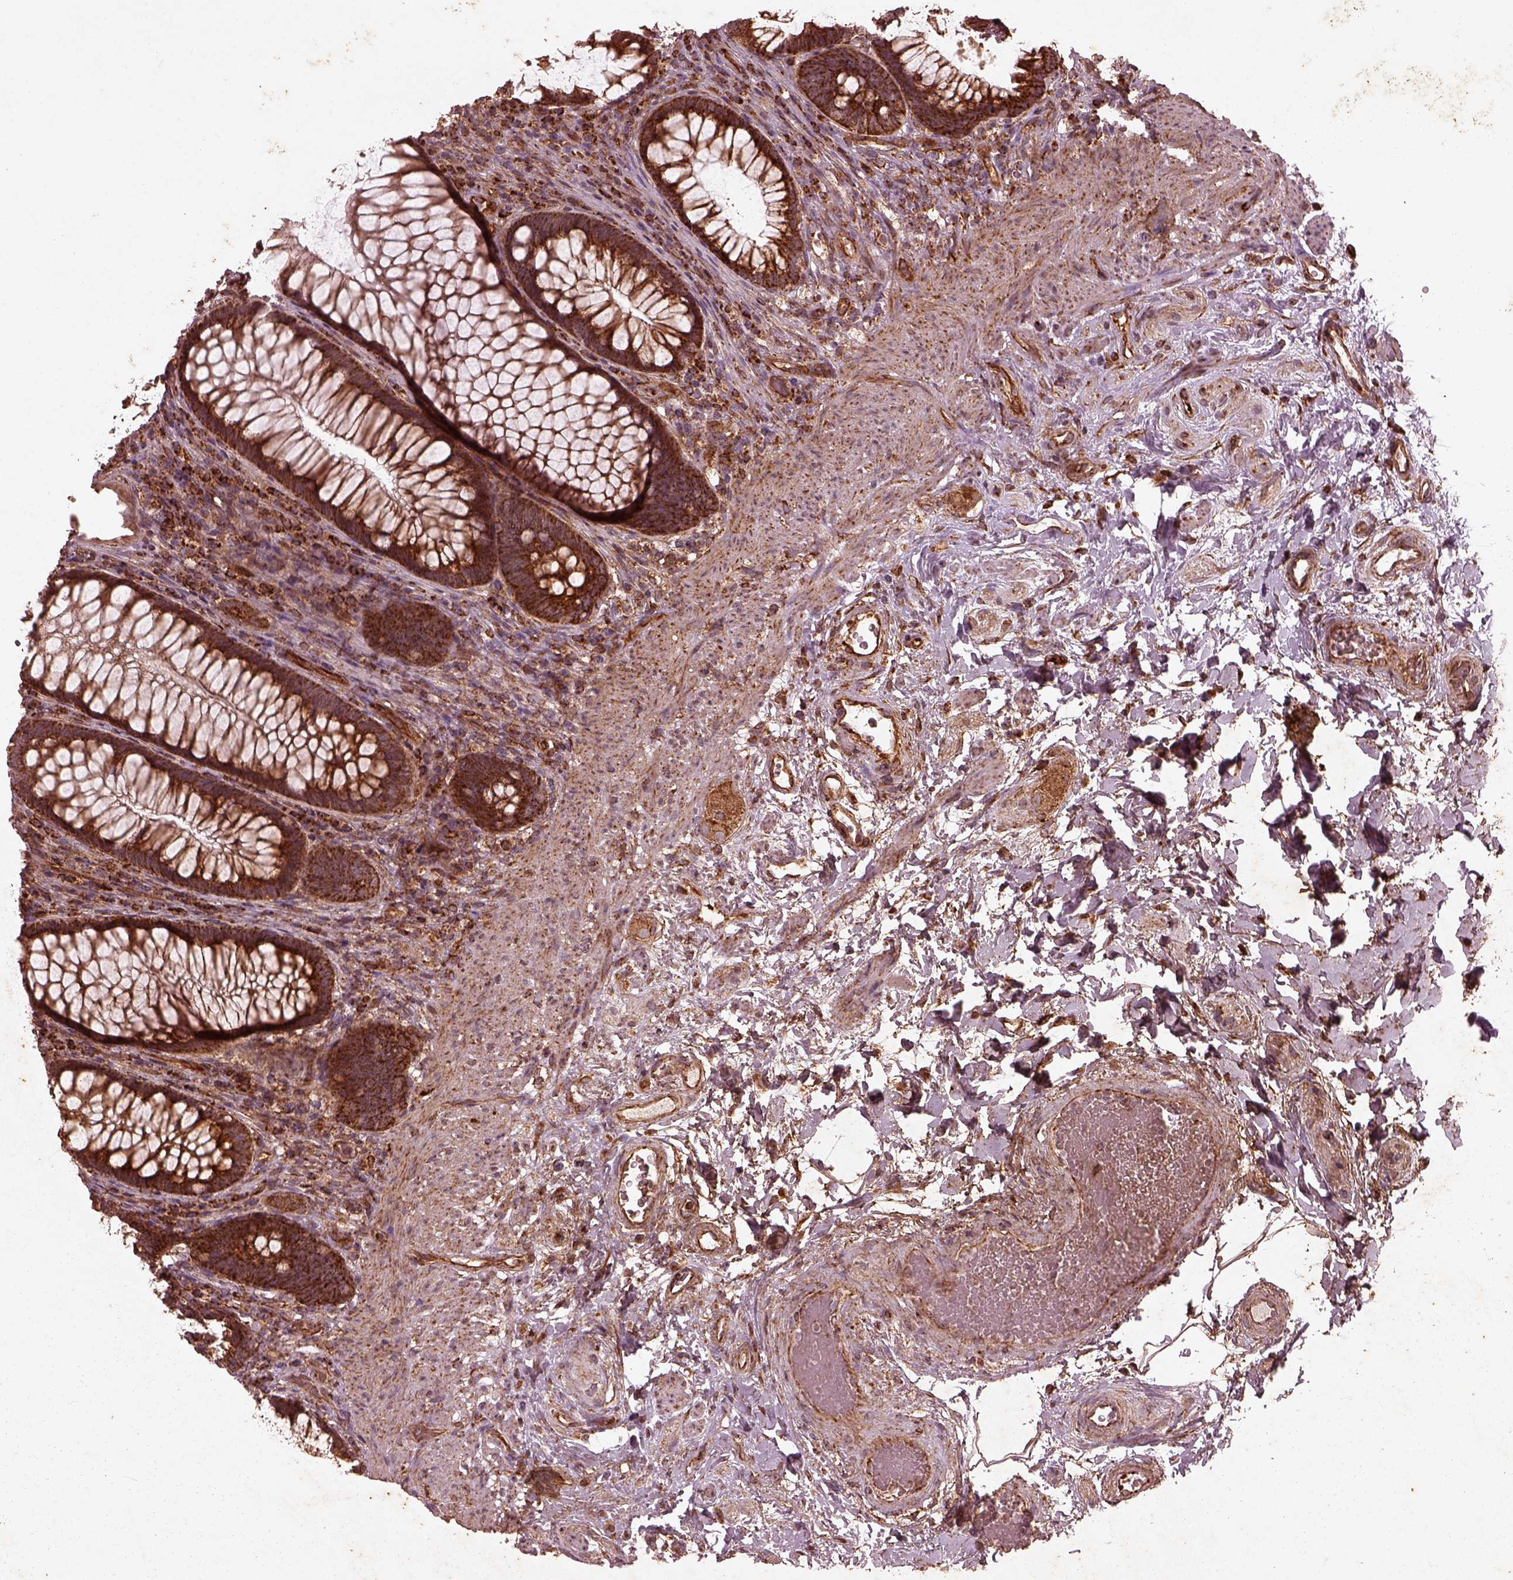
{"staining": {"intensity": "strong", "quantity": ">75%", "location": "cytoplasmic/membranous"}, "tissue": "rectum", "cell_type": "Glandular cells", "image_type": "normal", "snomed": [{"axis": "morphology", "description": "Normal tissue, NOS"}, {"axis": "topography", "description": "Smooth muscle"}, {"axis": "topography", "description": "Rectum"}], "caption": "IHC staining of unremarkable rectum, which shows high levels of strong cytoplasmic/membranous positivity in approximately >75% of glandular cells indicating strong cytoplasmic/membranous protein expression. The staining was performed using DAB (3,3'-diaminobenzidine) (brown) for protein detection and nuclei were counterstained in hematoxylin (blue).", "gene": "ENSG00000285130", "patient": {"sex": "male", "age": 53}}